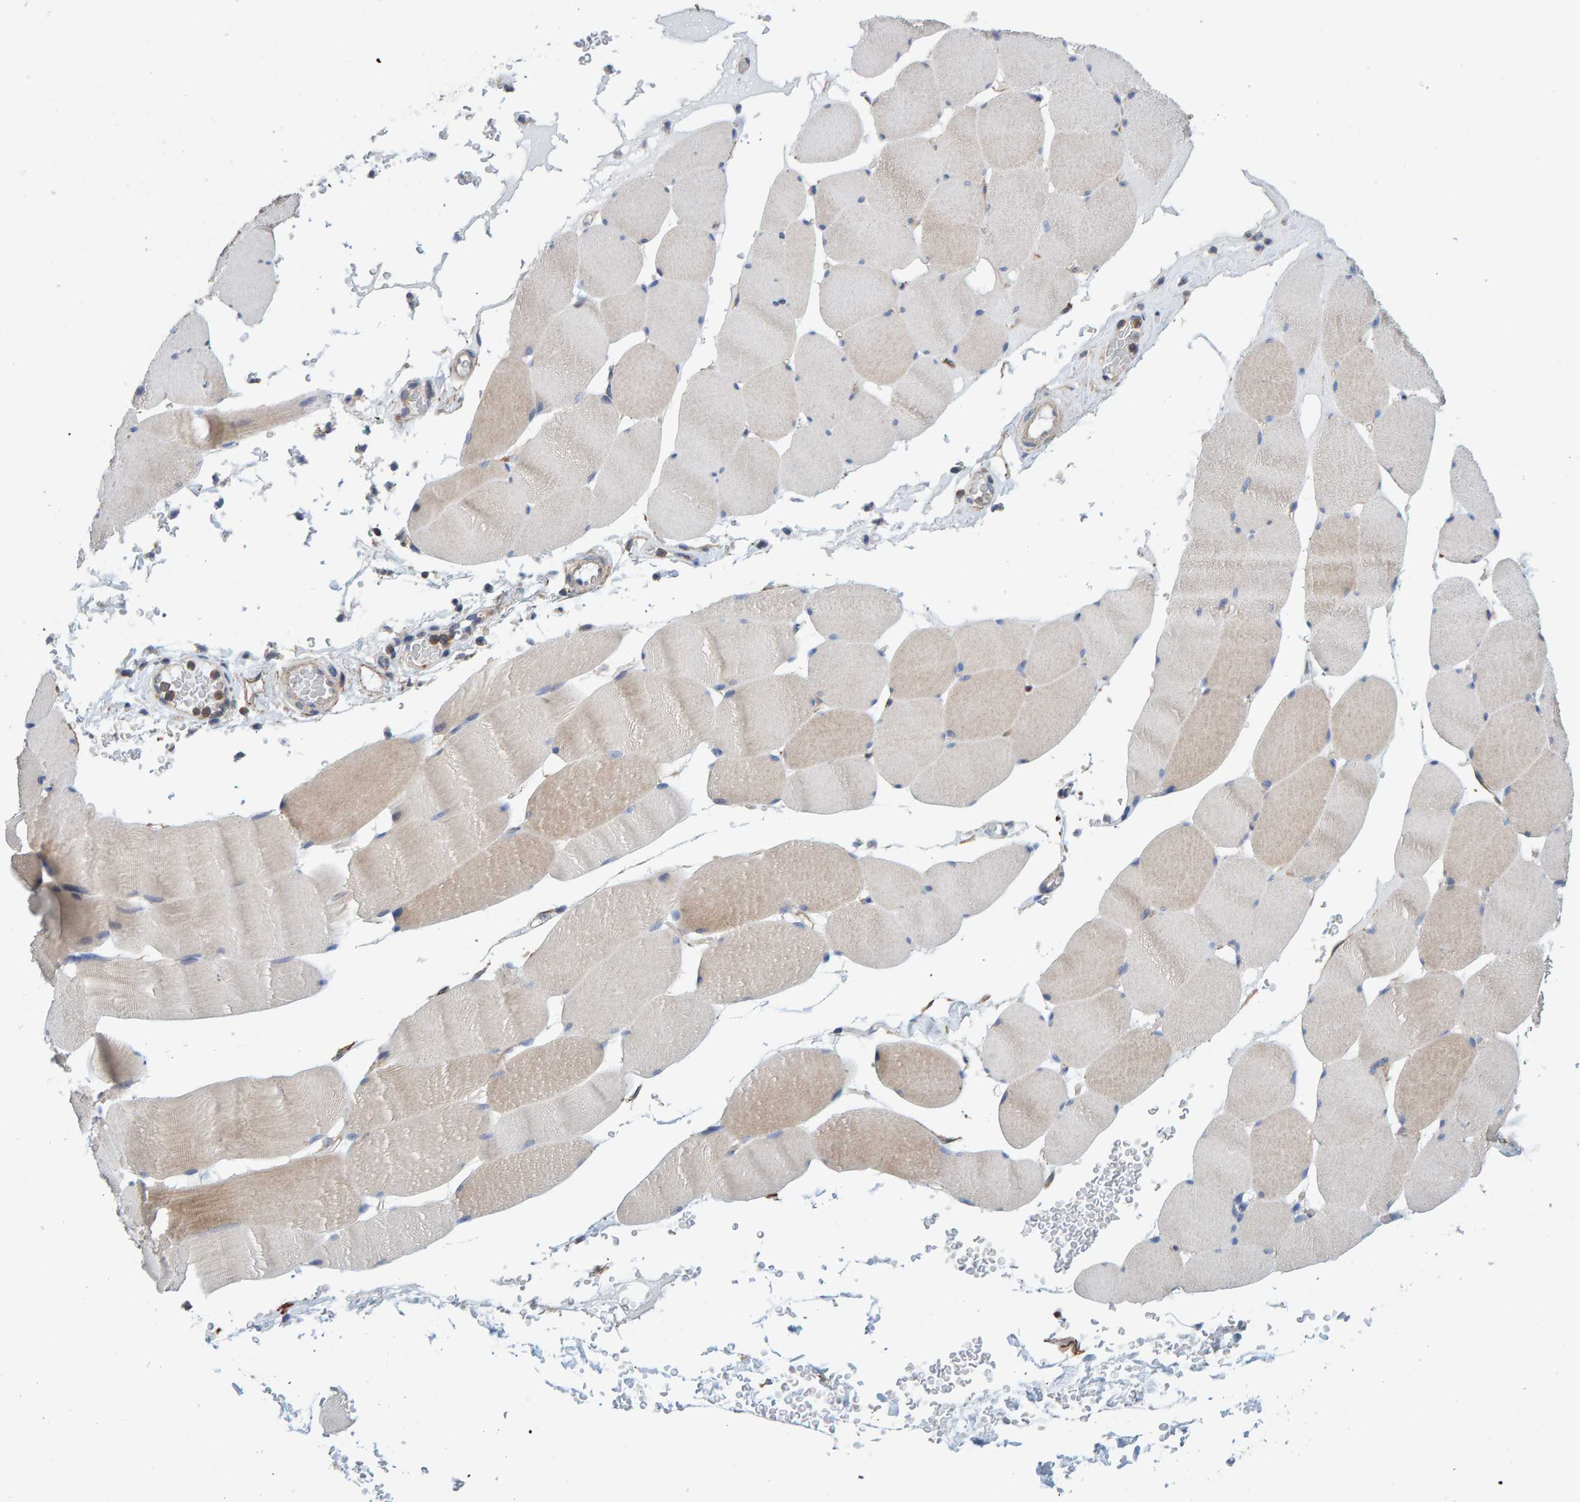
{"staining": {"intensity": "moderate", "quantity": "<25%", "location": "cytoplasmic/membranous"}, "tissue": "skeletal muscle", "cell_type": "Myocytes", "image_type": "normal", "snomed": [{"axis": "morphology", "description": "Normal tissue, NOS"}, {"axis": "topography", "description": "Skeletal muscle"}], "caption": "Skeletal muscle stained for a protein (brown) shows moderate cytoplasmic/membranous positive expression in approximately <25% of myocytes.", "gene": "RGP1", "patient": {"sex": "male", "age": 62}}